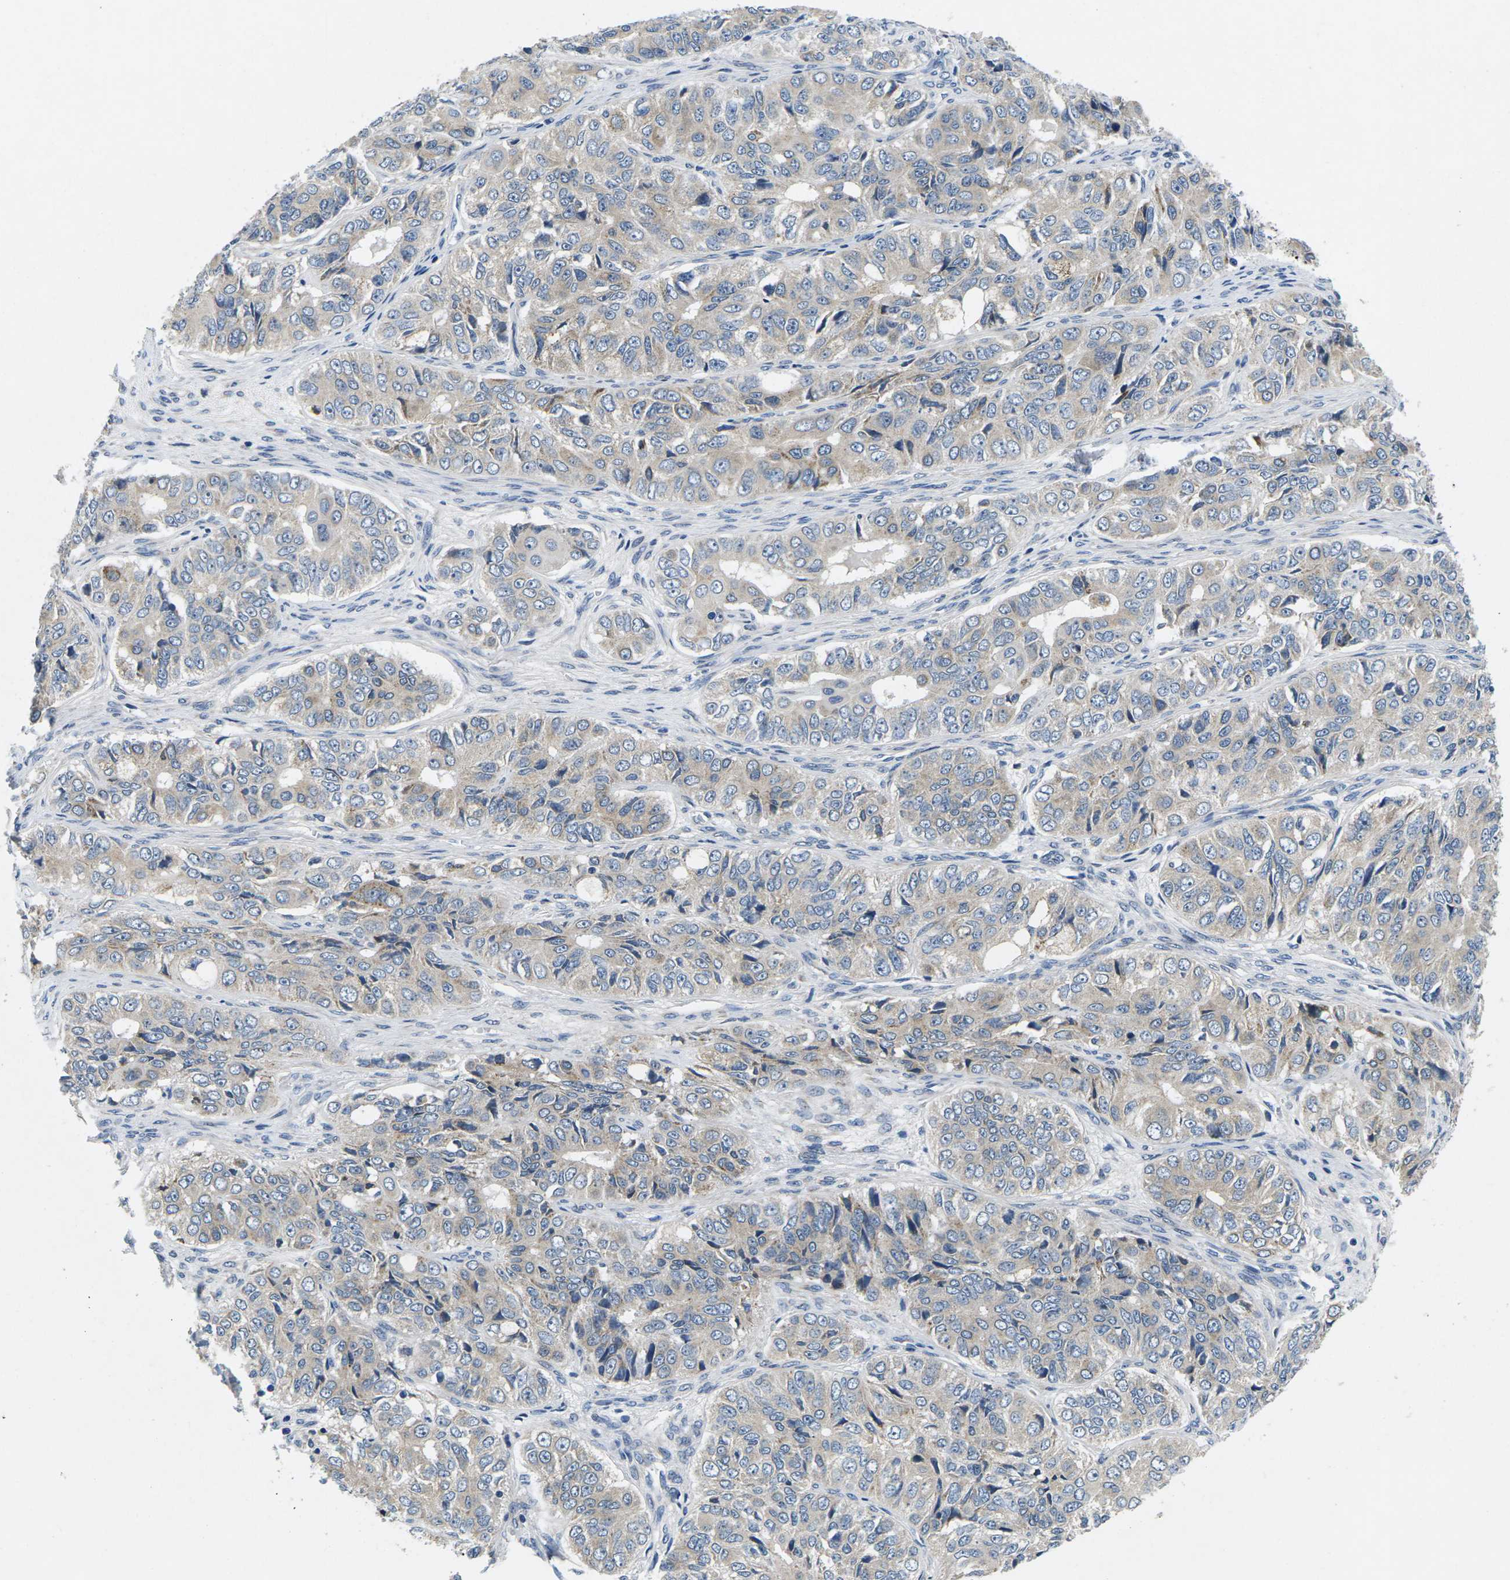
{"staining": {"intensity": "weak", "quantity": "25%-75%", "location": "cytoplasmic/membranous"}, "tissue": "ovarian cancer", "cell_type": "Tumor cells", "image_type": "cancer", "snomed": [{"axis": "morphology", "description": "Carcinoma, endometroid"}, {"axis": "topography", "description": "Ovary"}], "caption": "Immunohistochemical staining of endometroid carcinoma (ovarian) demonstrates weak cytoplasmic/membranous protein expression in approximately 25%-75% of tumor cells.", "gene": "ERGIC3", "patient": {"sex": "female", "age": 51}}